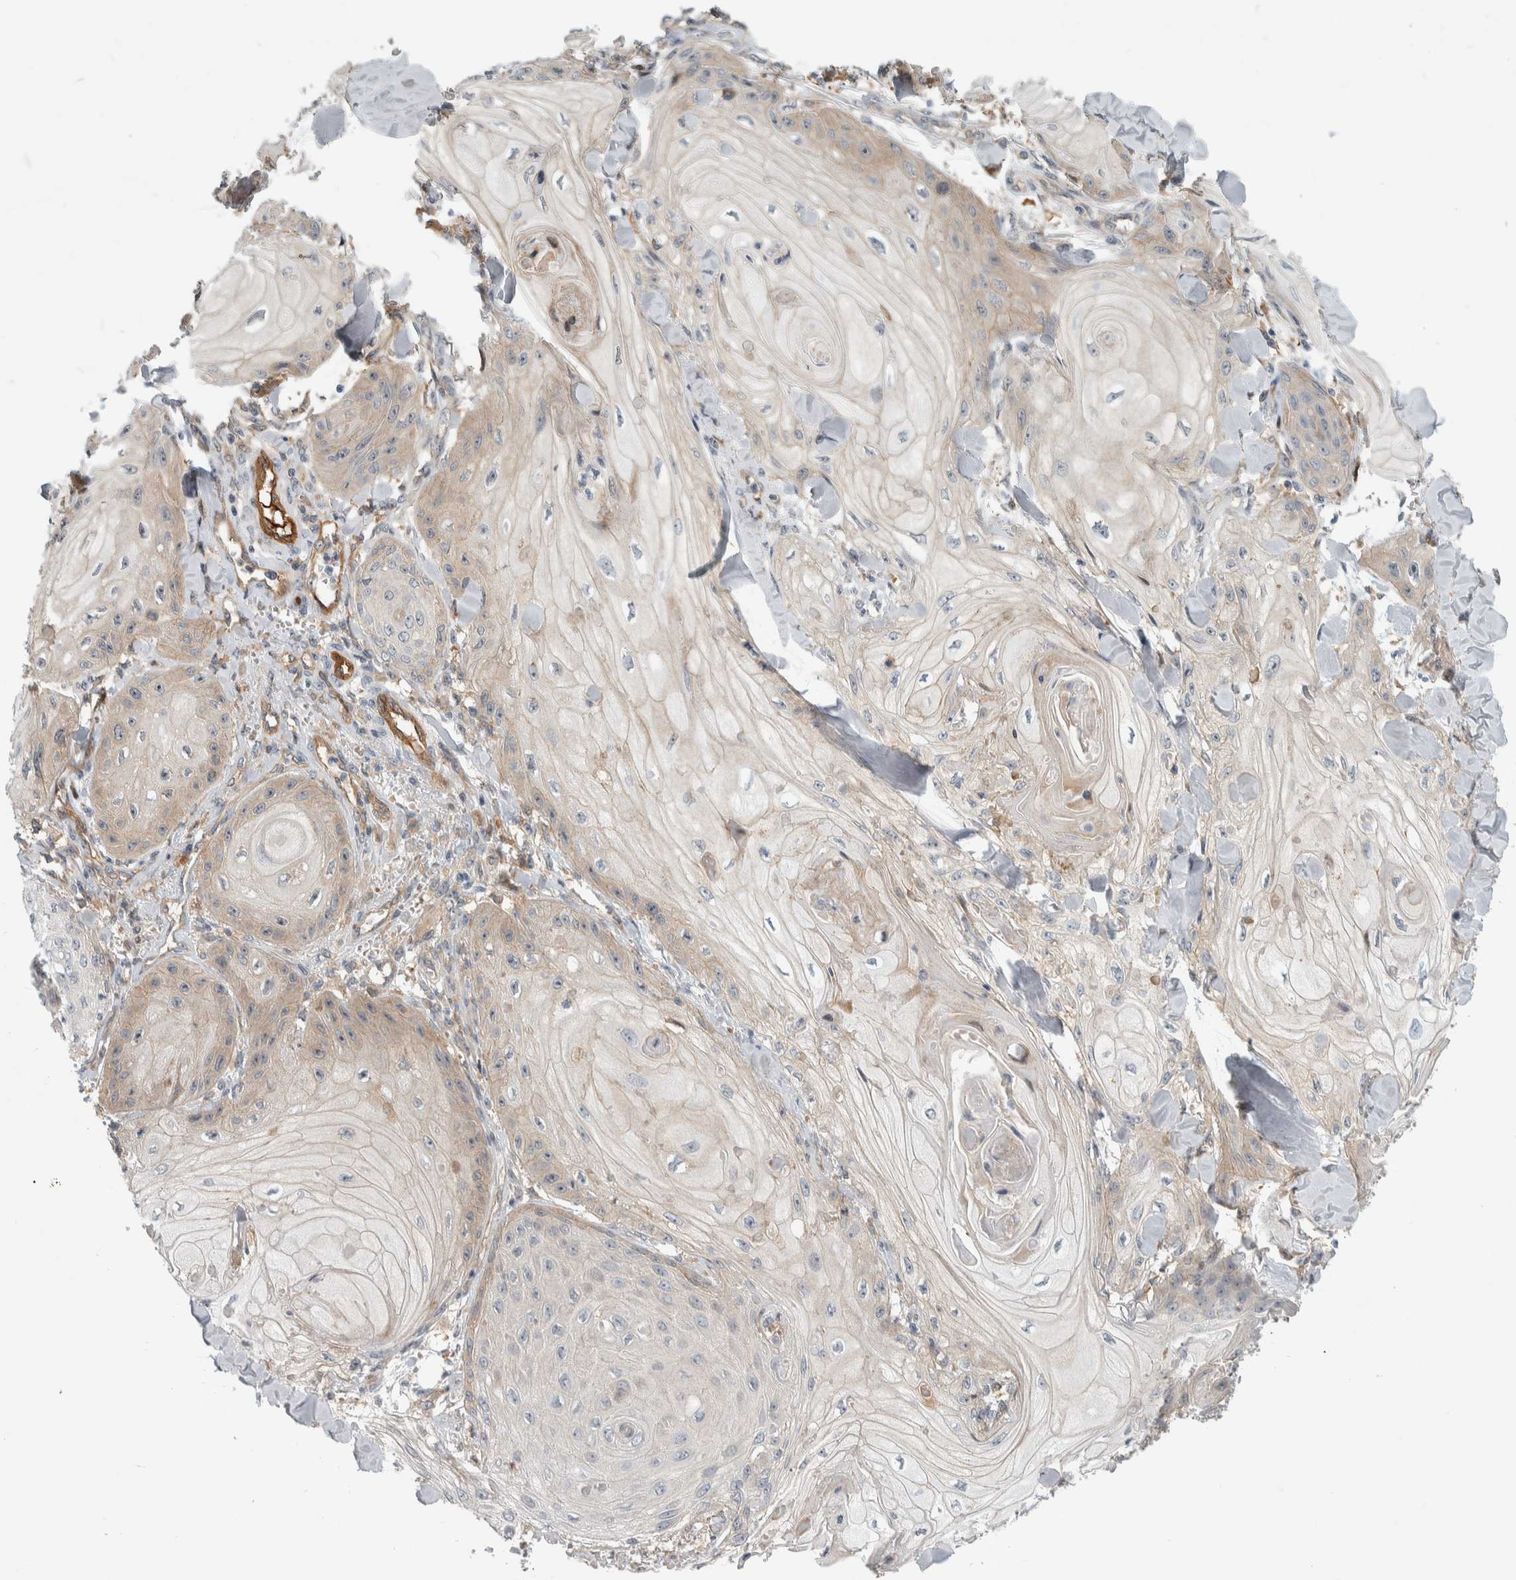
{"staining": {"intensity": "weak", "quantity": "<25%", "location": "cytoplasmic/membranous"}, "tissue": "skin cancer", "cell_type": "Tumor cells", "image_type": "cancer", "snomed": [{"axis": "morphology", "description": "Squamous cell carcinoma, NOS"}, {"axis": "topography", "description": "Skin"}], "caption": "Squamous cell carcinoma (skin) was stained to show a protein in brown. There is no significant expression in tumor cells.", "gene": "MSL1", "patient": {"sex": "male", "age": 74}}